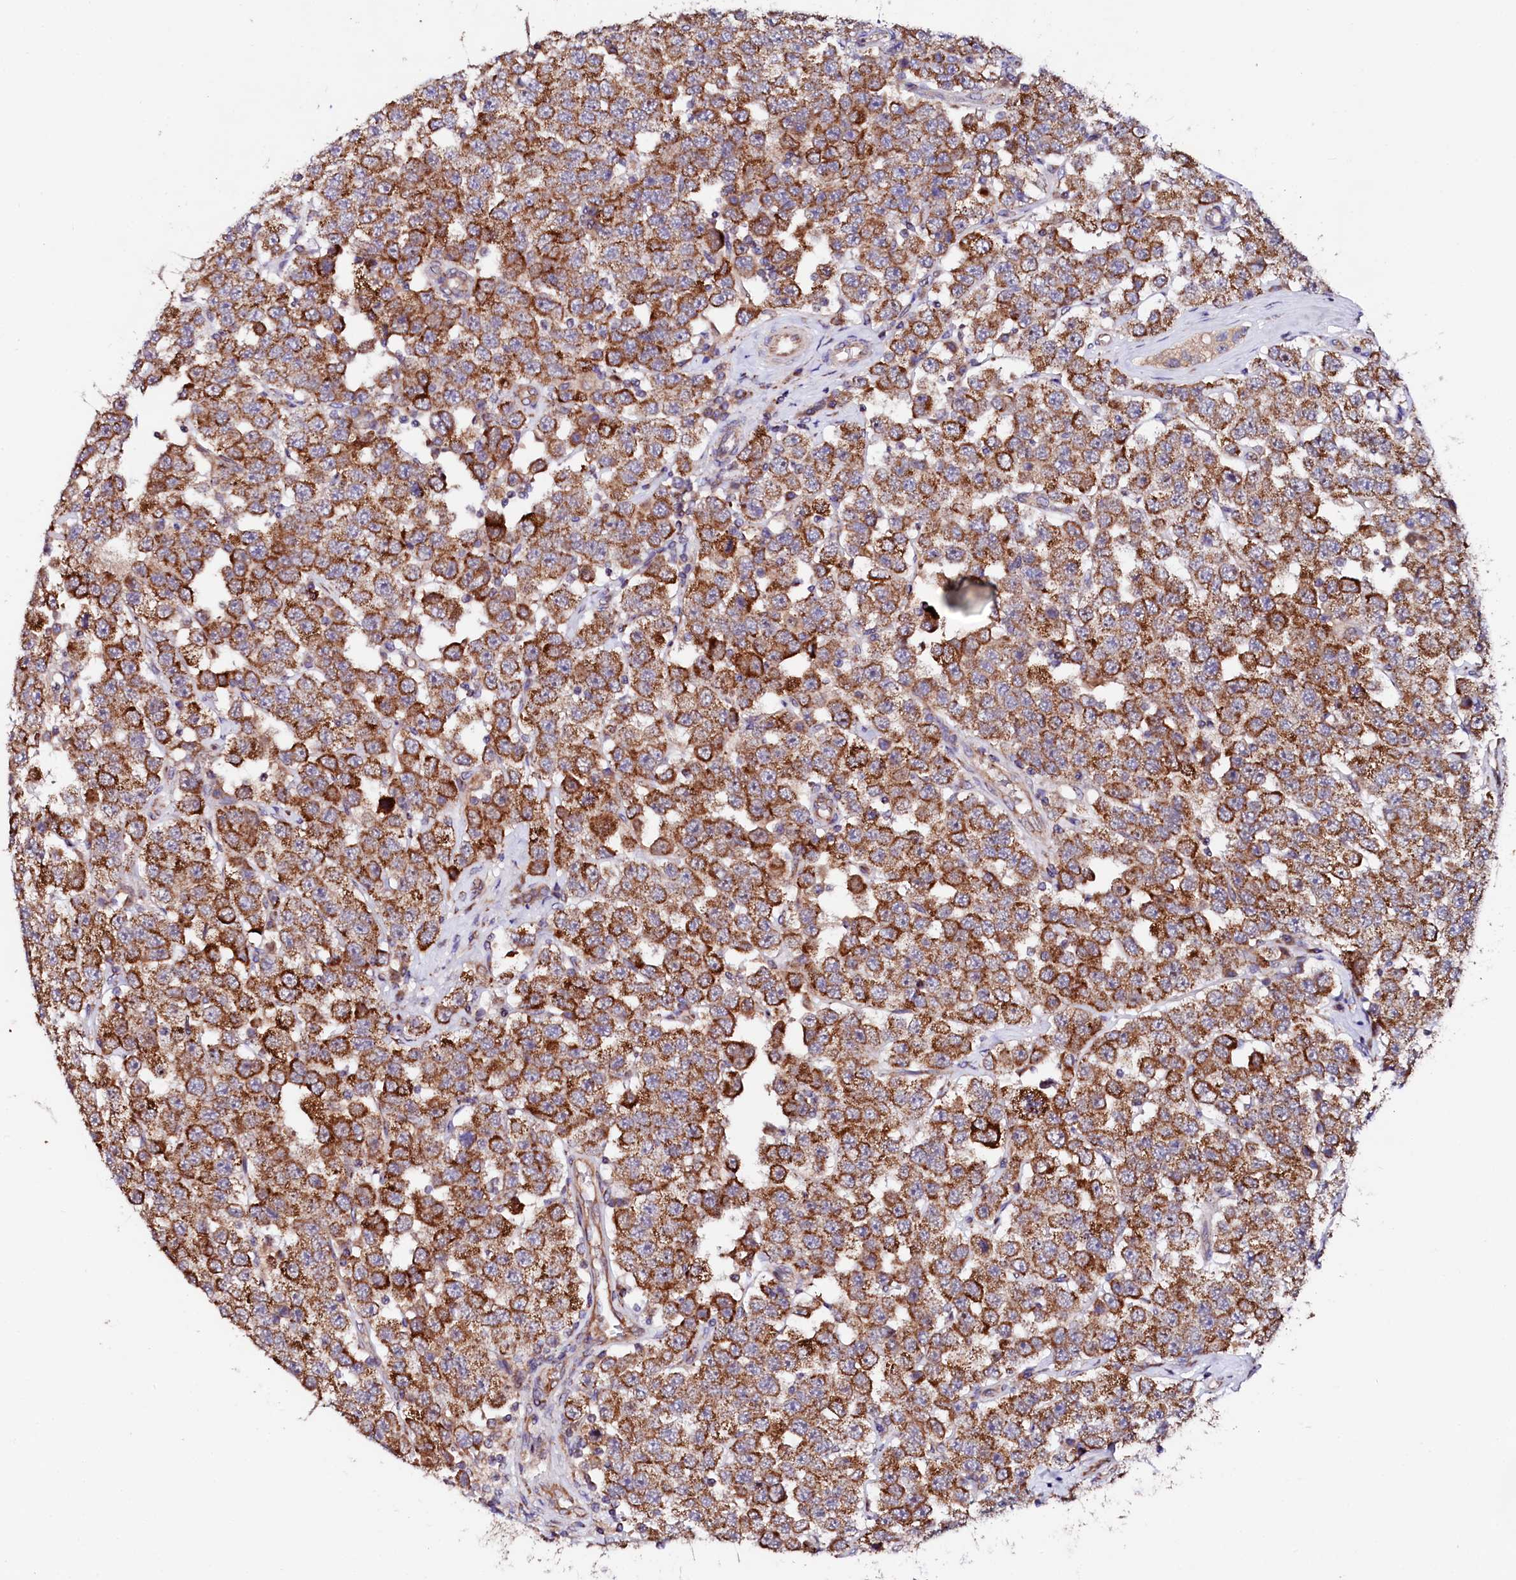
{"staining": {"intensity": "moderate", "quantity": ">75%", "location": "cytoplasmic/membranous"}, "tissue": "testis cancer", "cell_type": "Tumor cells", "image_type": "cancer", "snomed": [{"axis": "morphology", "description": "Seminoma, NOS"}, {"axis": "topography", "description": "Testis"}], "caption": "IHC (DAB) staining of testis cancer (seminoma) demonstrates moderate cytoplasmic/membranous protein staining in approximately >75% of tumor cells.", "gene": "UBE3C", "patient": {"sex": "male", "age": 28}}